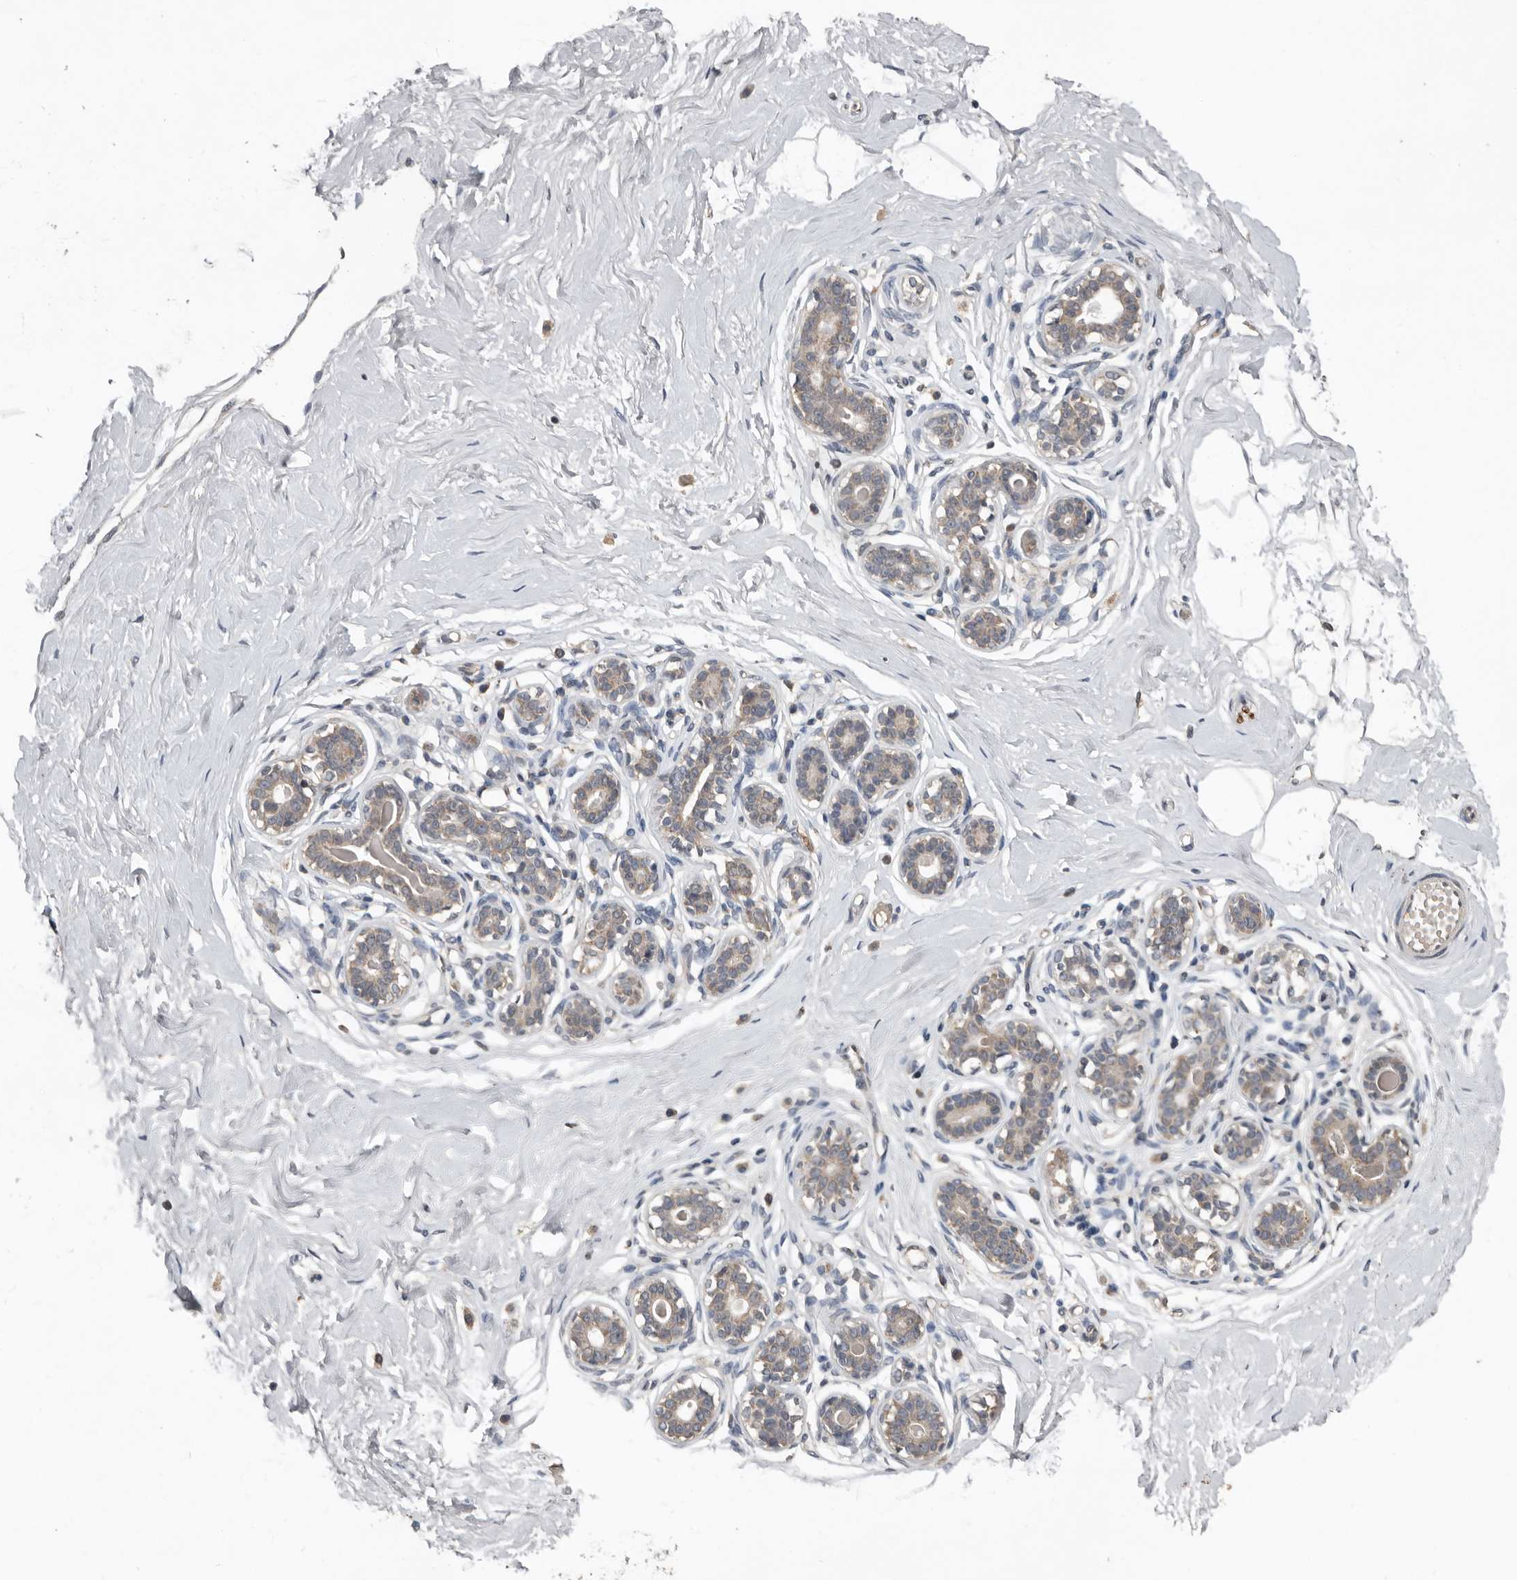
{"staining": {"intensity": "negative", "quantity": "none", "location": "none"}, "tissue": "breast", "cell_type": "Adipocytes", "image_type": "normal", "snomed": [{"axis": "morphology", "description": "Normal tissue, NOS"}, {"axis": "morphology", "description": "Adenoma, NOS"}, {"axis": "topography", "description": "Breast"}], "caption": "This micrograph is of normal breast stained with immunohistochemistry (IHC) to label a protein in brown with the nuclei are counter-stained blue. There is no expression in adipocytes.", "gene": "MTF1", "patient": {"sex": "female", "age": 23}}